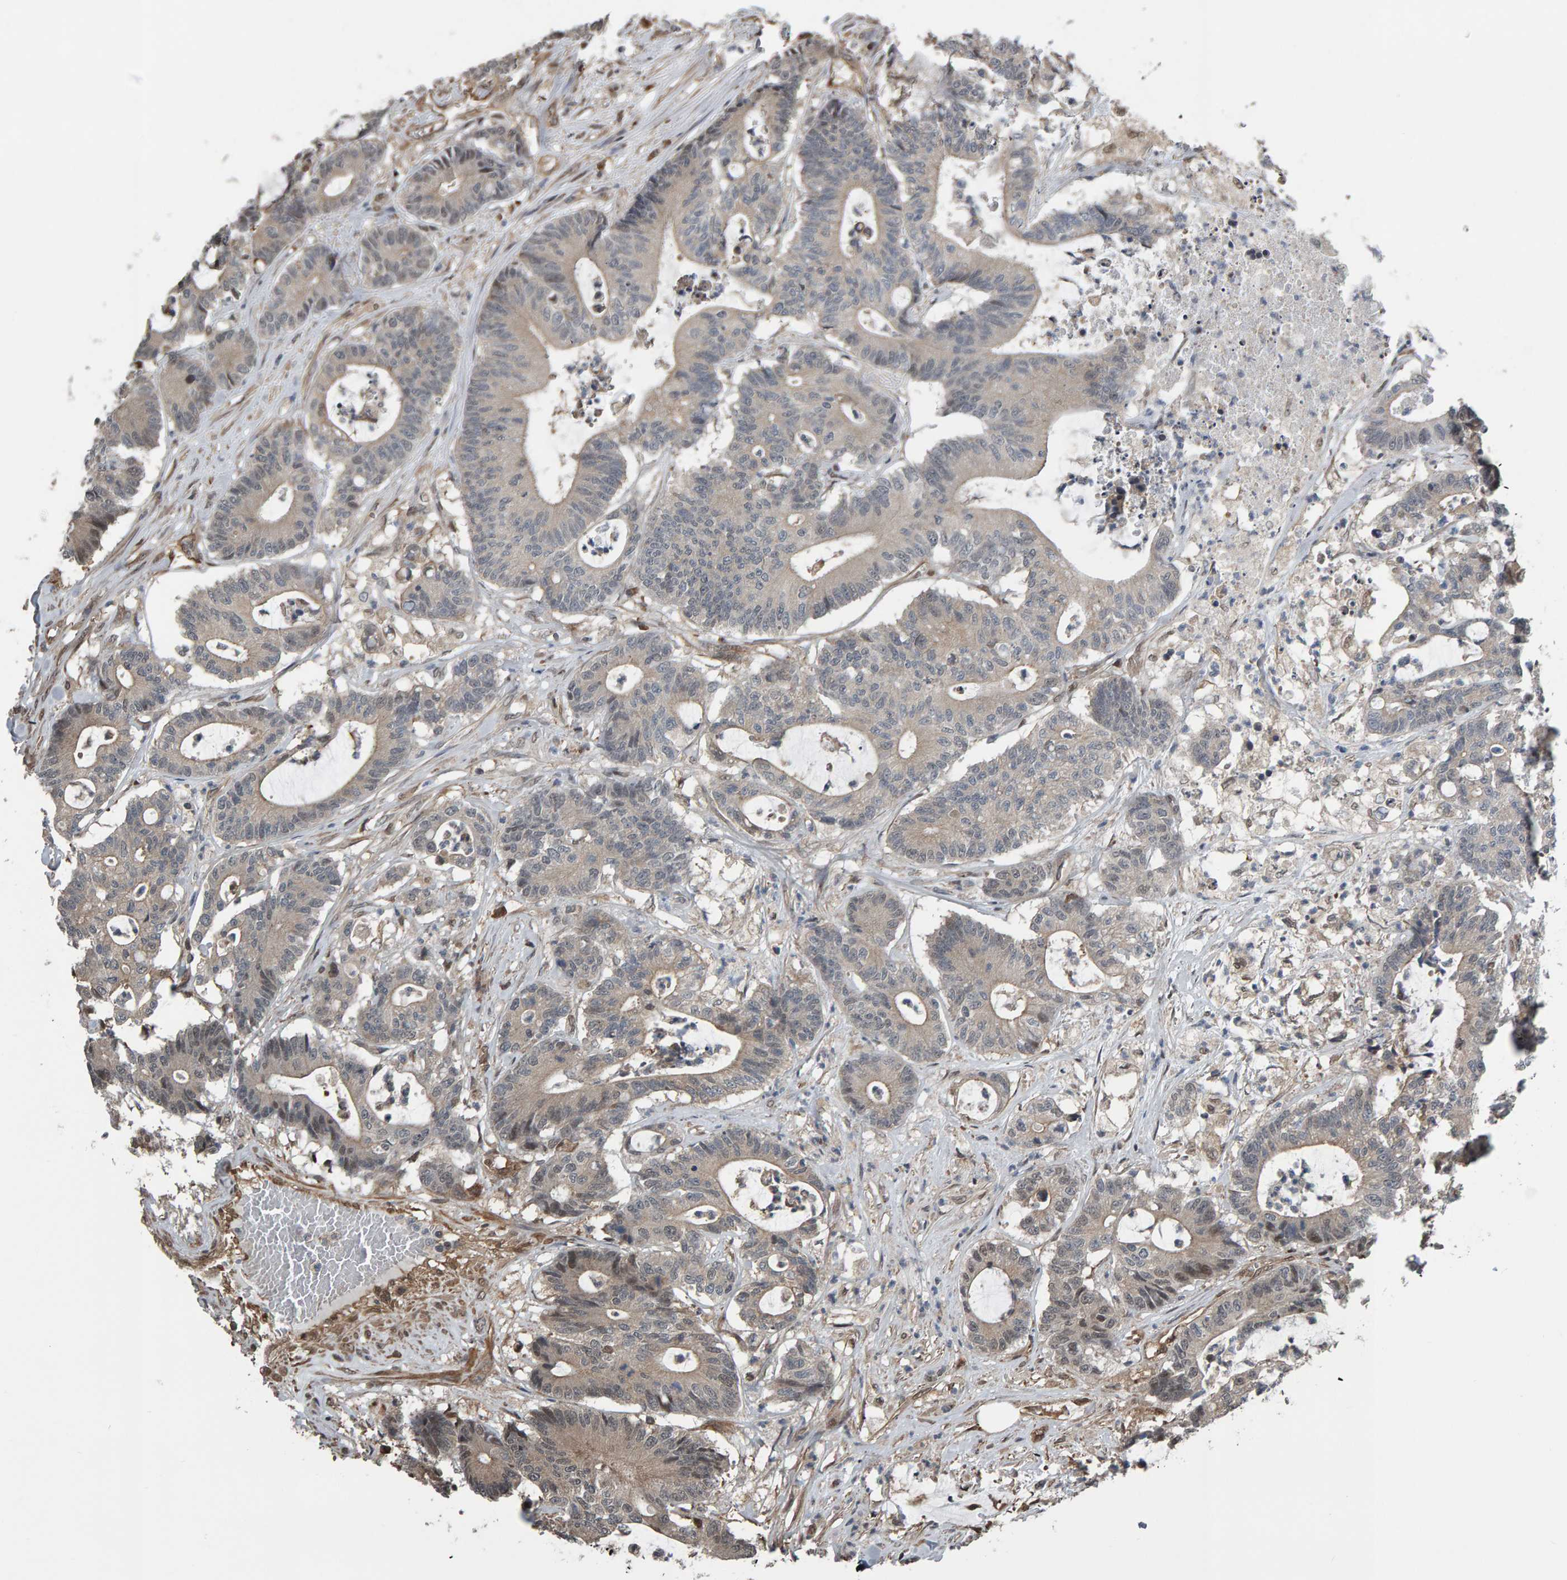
{"staining": {"intensity": "weak", "quantity": "25%-75%", "location": "cytoplasmic/membranous"}, "tissue": "colorectal cancer", "cell_type": "Tumor cells", "image_type": "cancer", "snomed": [{"axis": "morphology", "description": "Adenocarcinoma, NOS"}, {"axis": "topography", "description": "Colon"}], "caption": "This photomicrograph demonstrates colorectal adenocarcinoma stained with immunohistochemistry (IHC) to label a protein in brown. The cytoplasmic/membranous of tumor cells show weak positivity for the protein. Nuclei are counter-stained blue.", "gene": "COASY", "patient": {"sex": "female", "age": 84}}